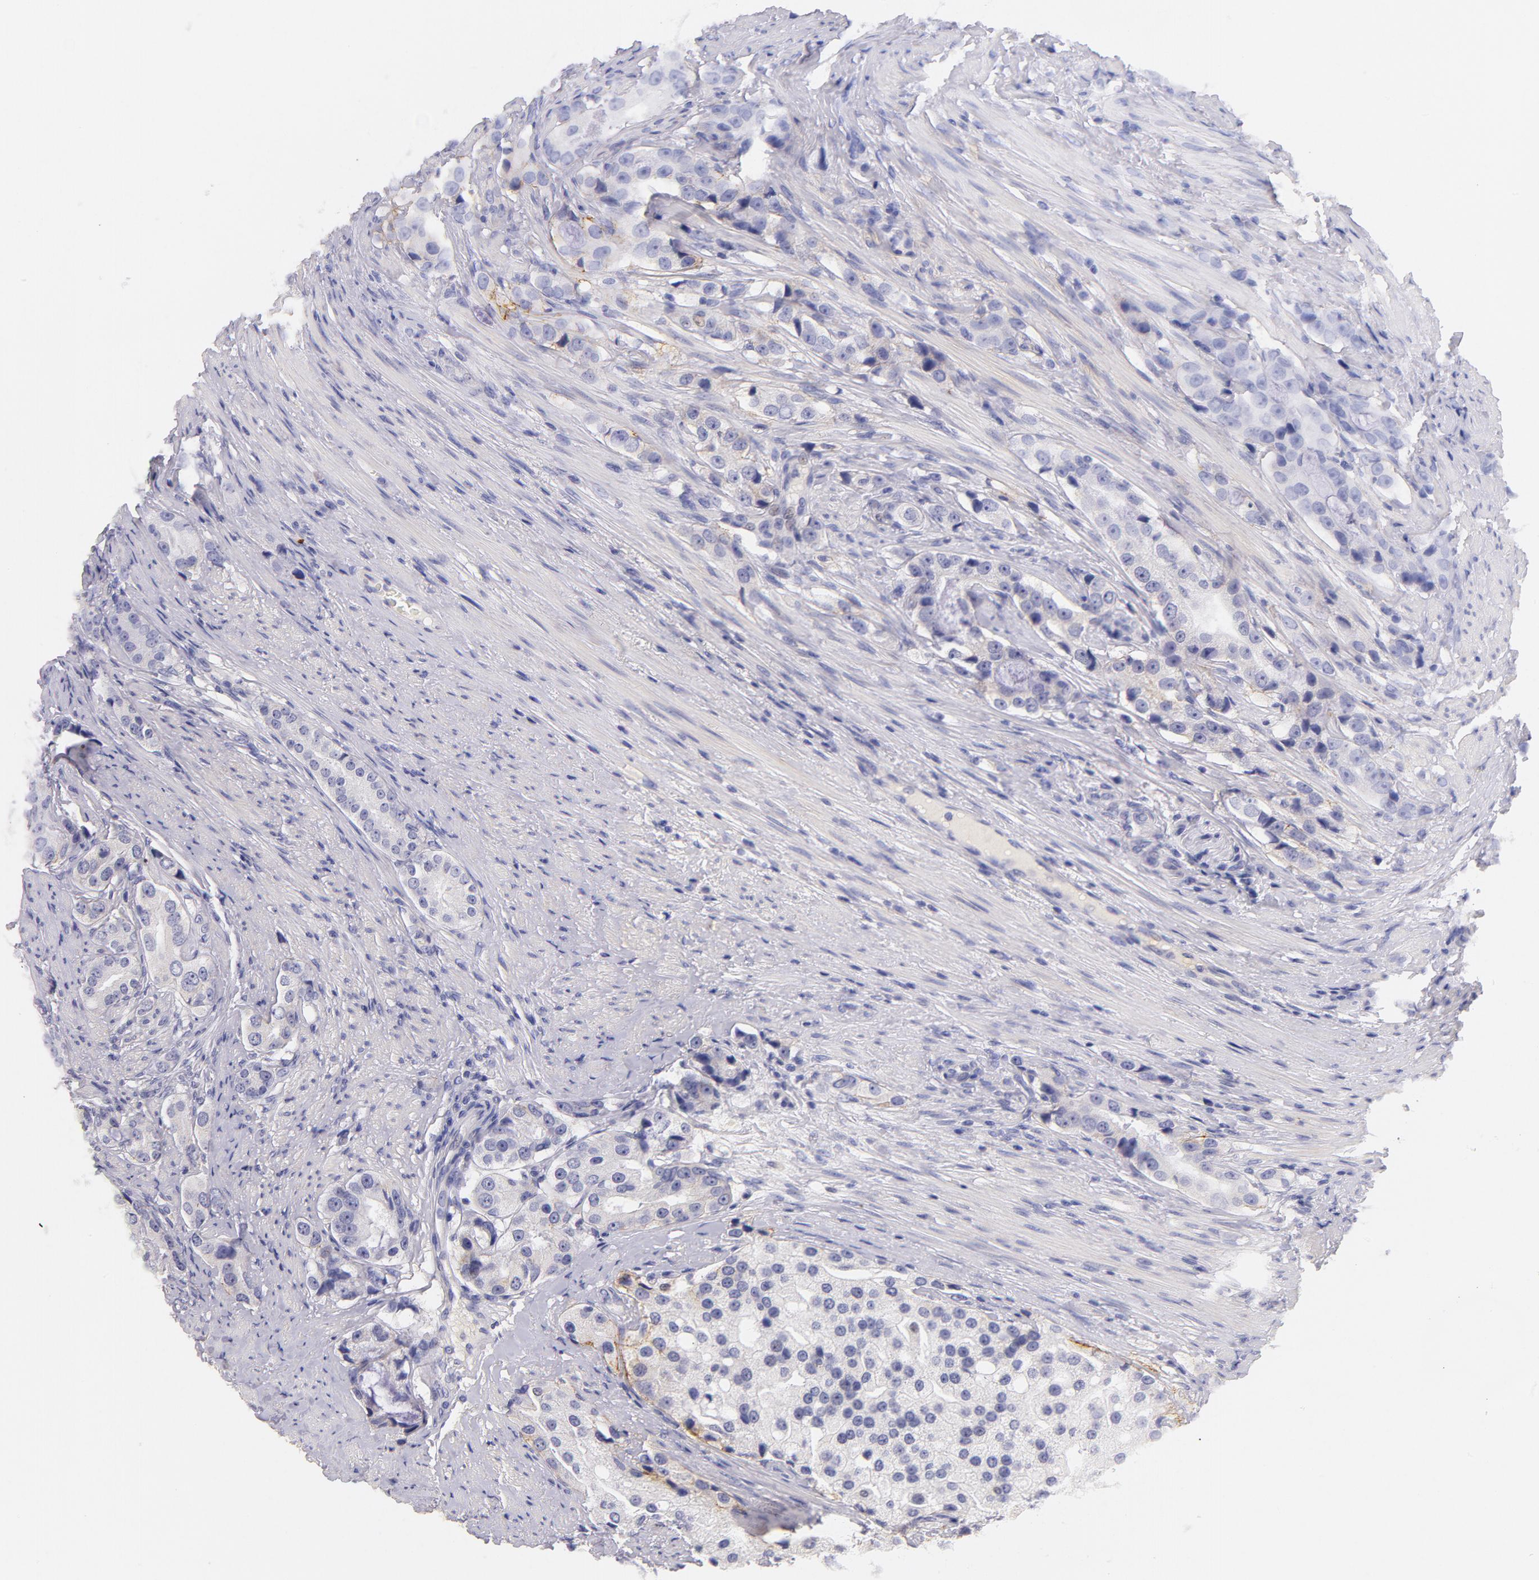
{"staining": {"intensity": "moderate", "quantity": "<25%", "location": "cytoplasmic/membranous"}, "tissue": "prostate cancer", "cell_type": "Tumor cells", "image_type": "cancer", "snomed": [{"axis": "morphology", "description": "Adenocarcinoma, Medium grade"}, {"axis": "topography", "description": "Prostate"}], "caption": "This image displays immunohistochemistry (IHC) staining of prostate cancer, with low moderate cytoplasmic/membranous expression in about <25% of tumor cells.", "gene": "CD44", "patient": {"sex": "male", "age": 72}}